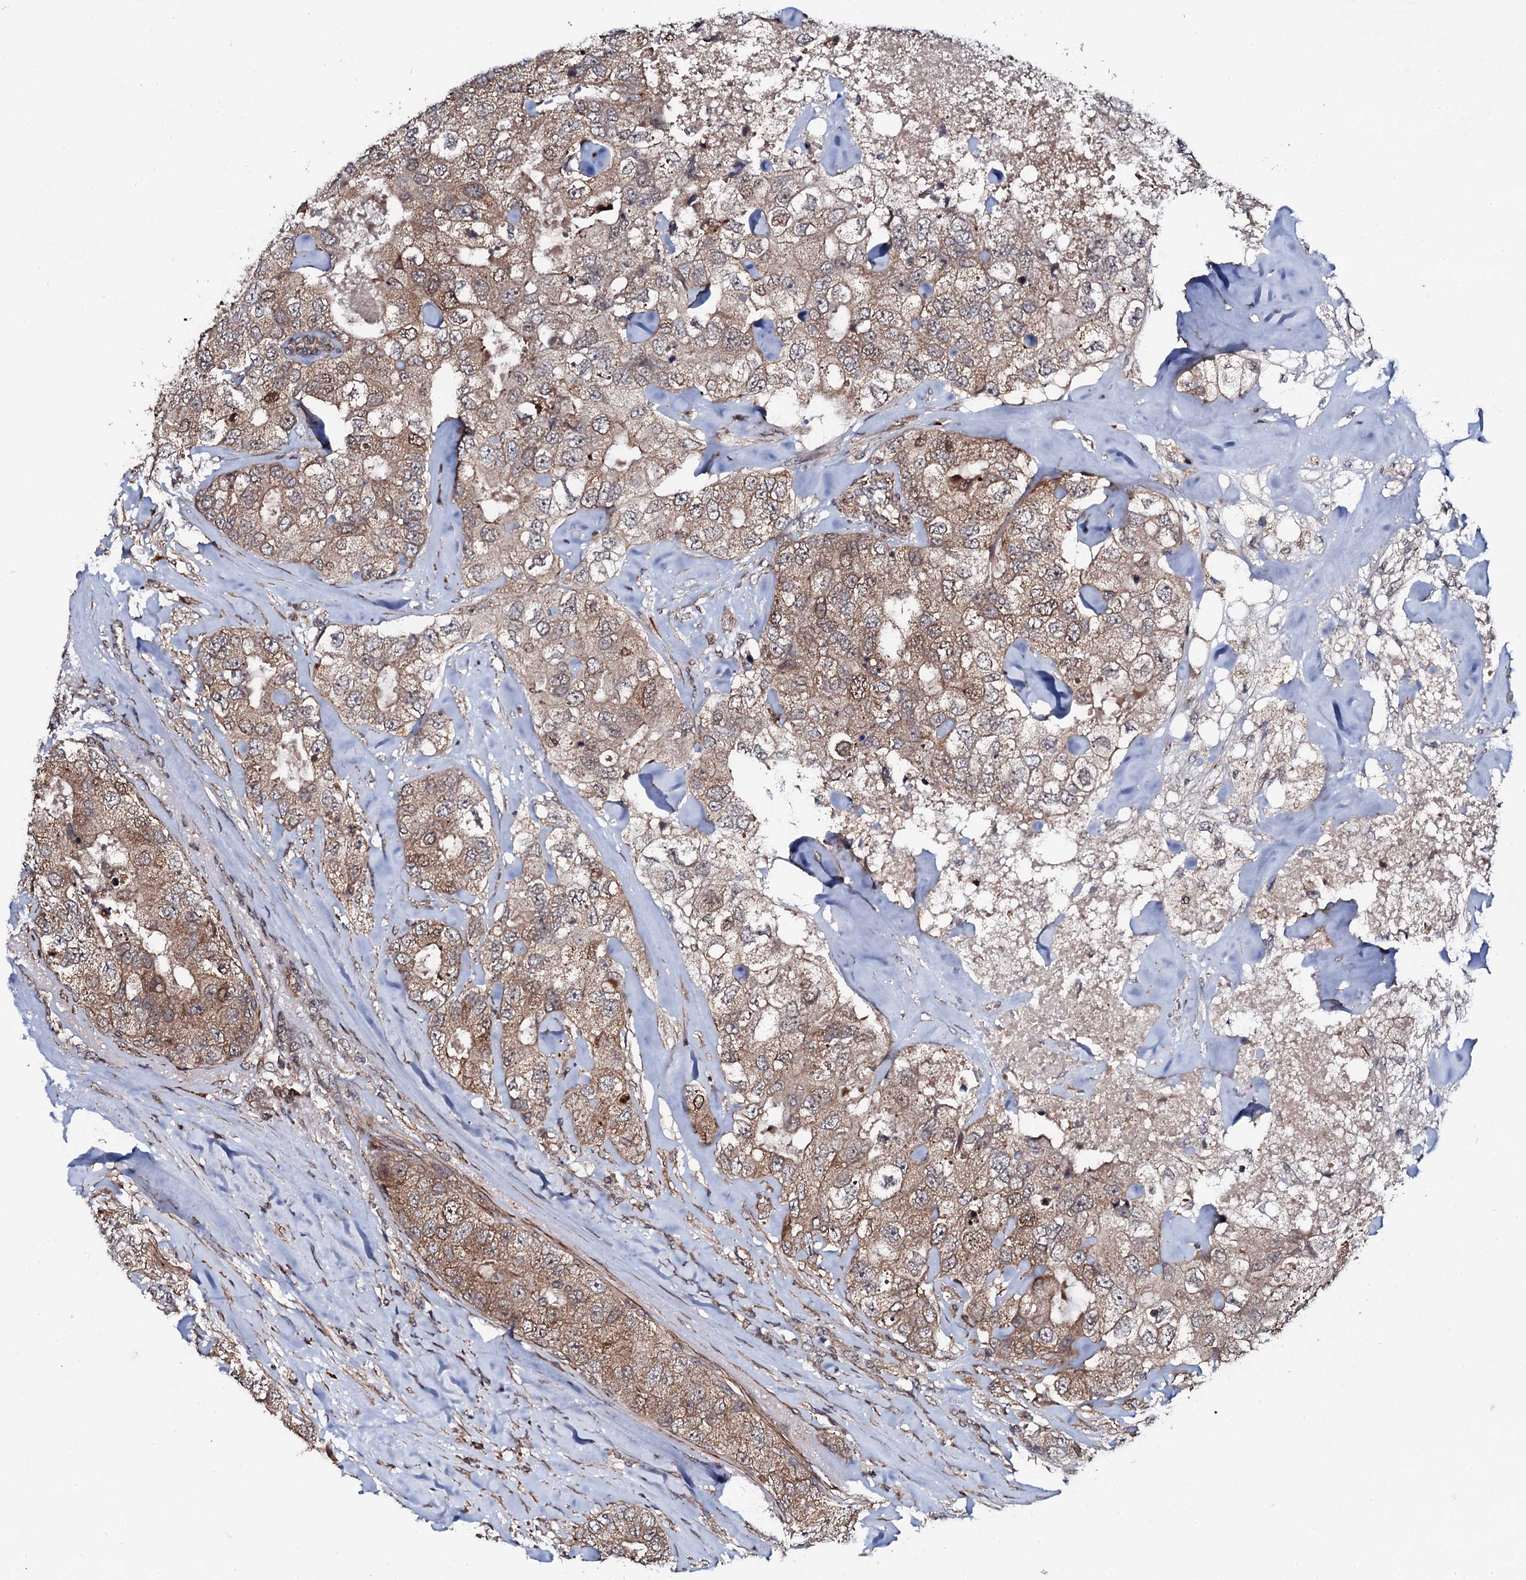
{"staining": {"intensity": "weak", "quantity": ">75%", "location": "cytoplasmic/membranous,nuclear"}, "tissue": "breast cancer", "cell_type": "Tumor cells", "image_type": "cancer", "snomed": [{"axis": "morphology", "description": "Duct carcinoma"}, {"axis": "topography", "description": "Breast"}], "caption": "Brown immunohistochemical staining in human breast infiltrating ductal carcinoma displays weak cytoplasmic/membranous and nuclear expression in about >75% of tumor cells. The protein is shown in brown color, while the nuclei are stained blue.", "gene": "FAM111A", "patient": {"sex": "female", "age": 62}}